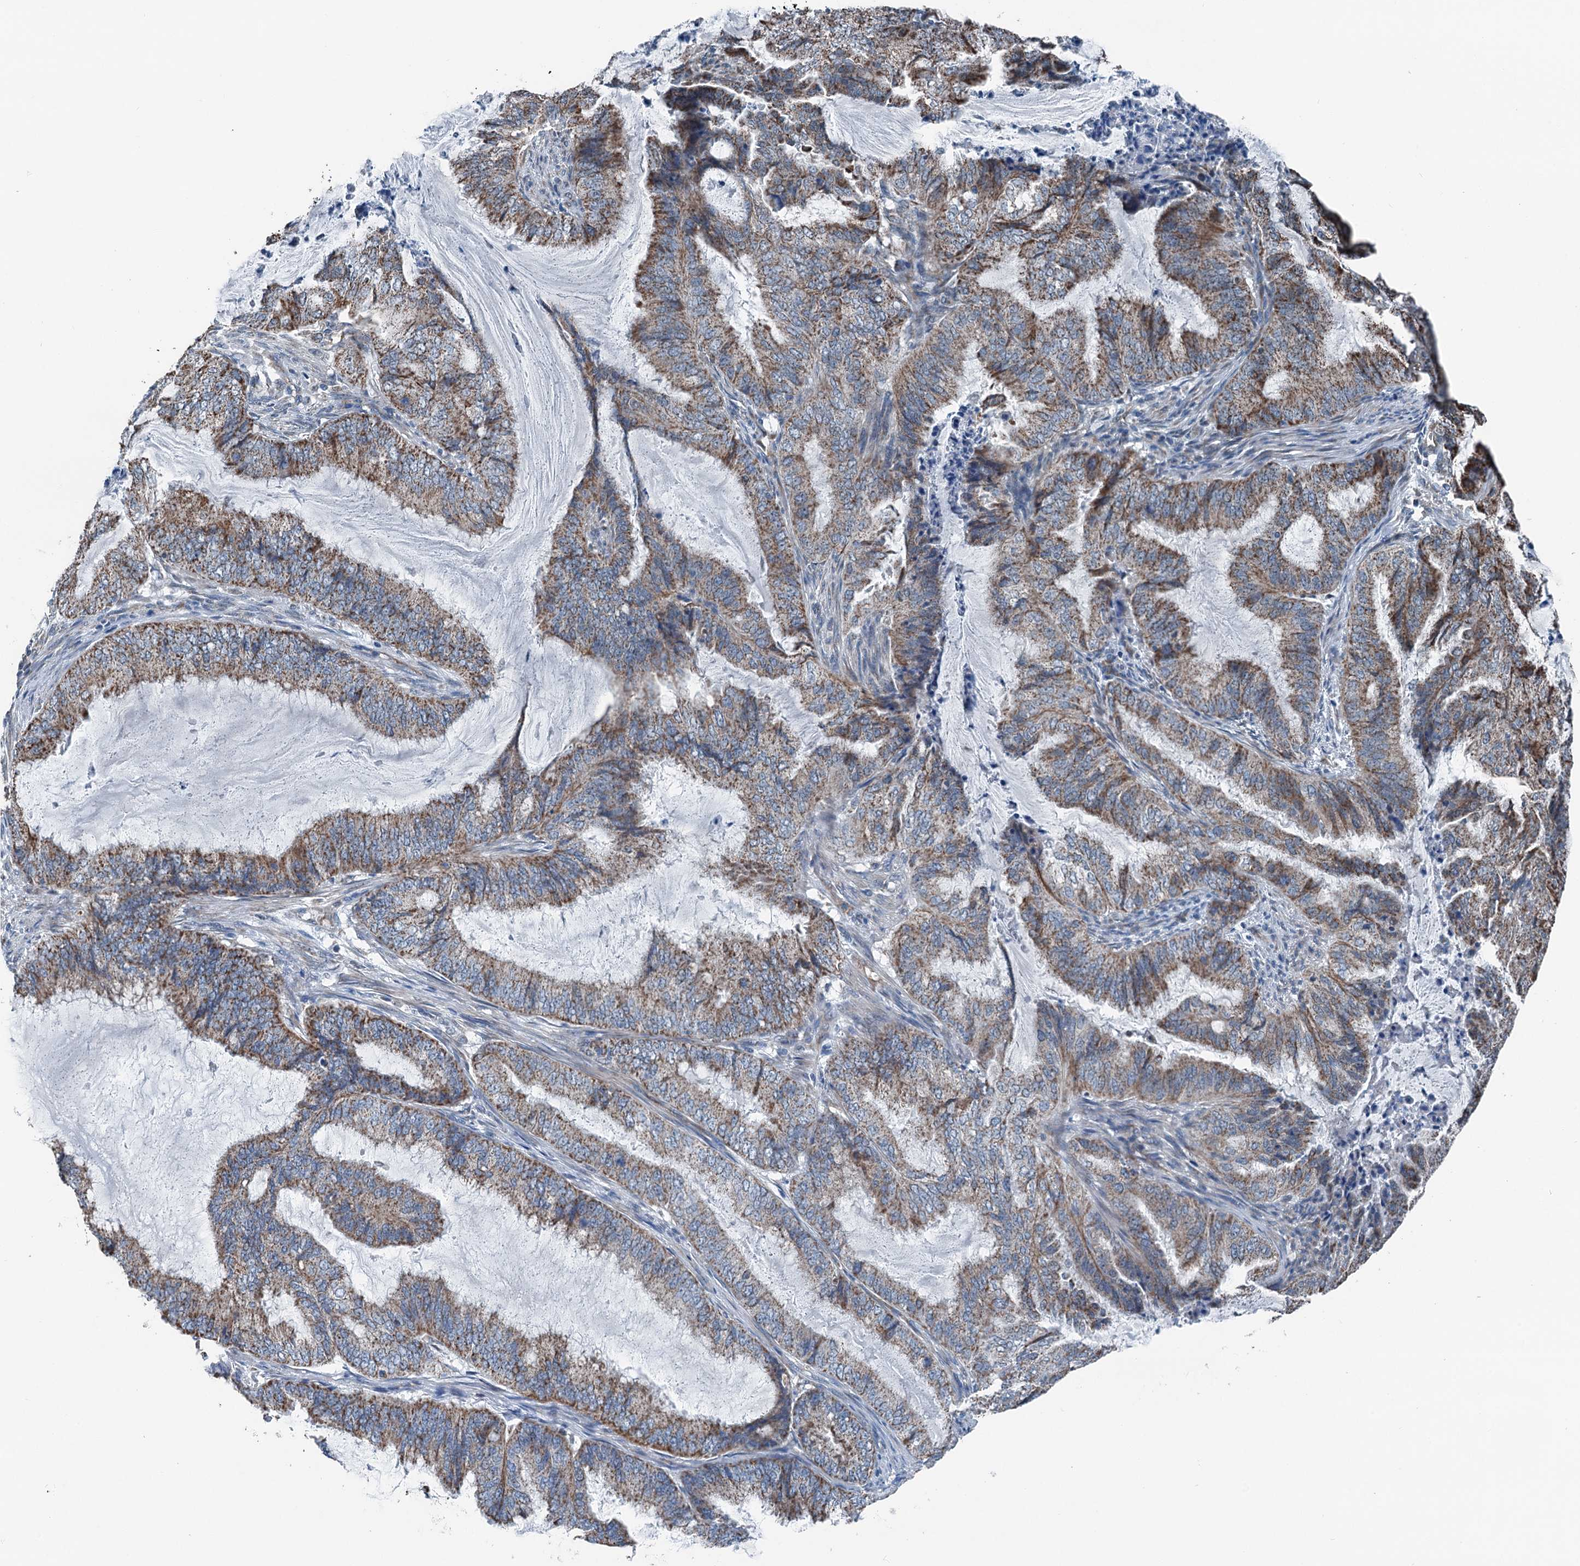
{"staining": {"intensity": "moderate", "quantity": ">75%", "location": "cytoplasmic/membranous"}, "tissue": "endometrial cancer", "cell_type": "Tumor cells", "image_type": "cancer", "snomed": [{"axis": "morphology", "description": "Adenocarcinoma, NOS"}, {"axis": "topography", "description": "Endometrium"}], "caption": "Immunohistochemical staining of endometrial cancer (adenocarcinoma) shows moderate cytoplasmic/membranous protein staining in approximately >75% of tumor cells.", "gene": "TRPT1", "patient": {"sex": "female", "age": 51}}